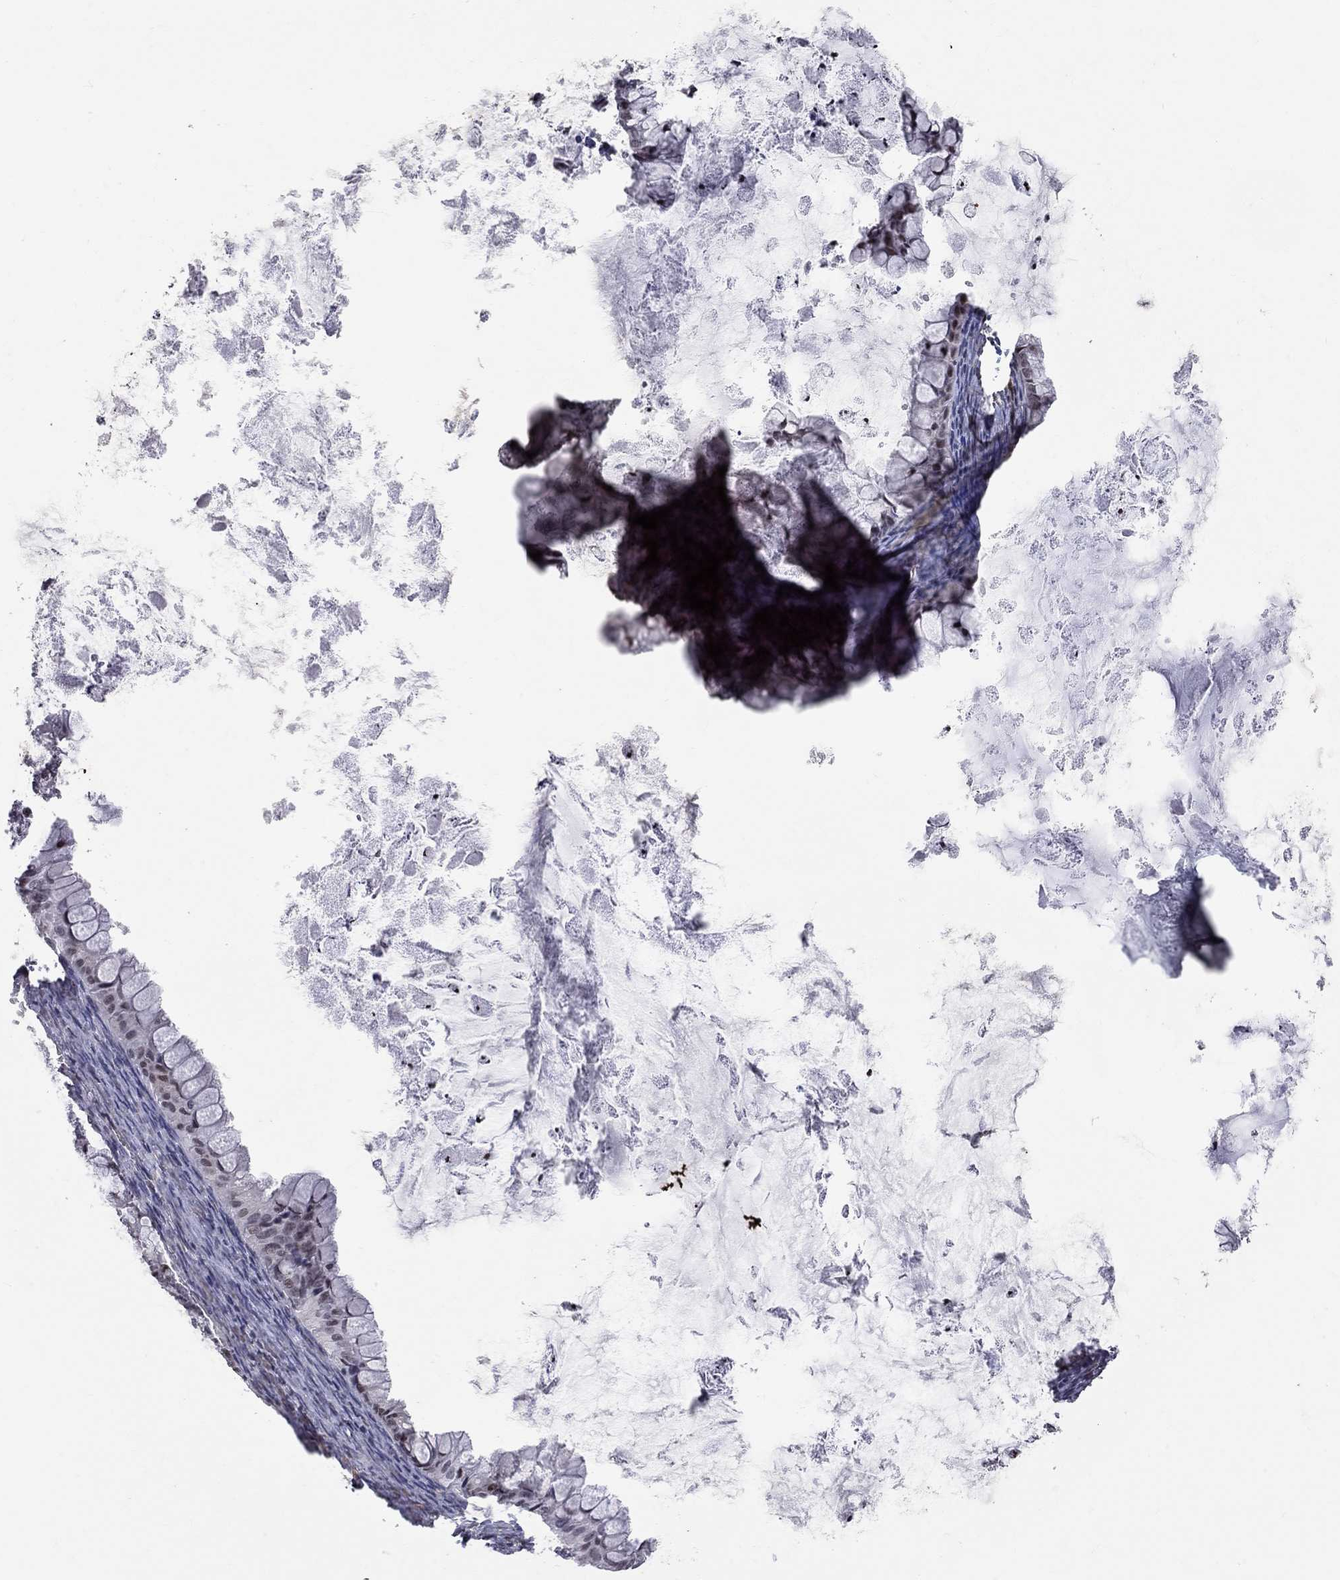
{"staining": {"intensity": "negative", "quantity": "none", "location": "none"}, "tissue": "ovarian cancer", "cell_type": "Tumor cells", "image_type": "cancer", "snomed": [{"axis": "morphology", "description": "Cystadenocarcinoma, mucinous, NOS"}, {"axis": "topography", "description": "Ovary"}], "caption": "Immunohistochemistry (IHC) of mucinous cystadenocarcinoma (ovarian) displays no positivity in tumor cells.", "gene": "MTNR1B", "patient": {"sex": "female", "age": 35}}